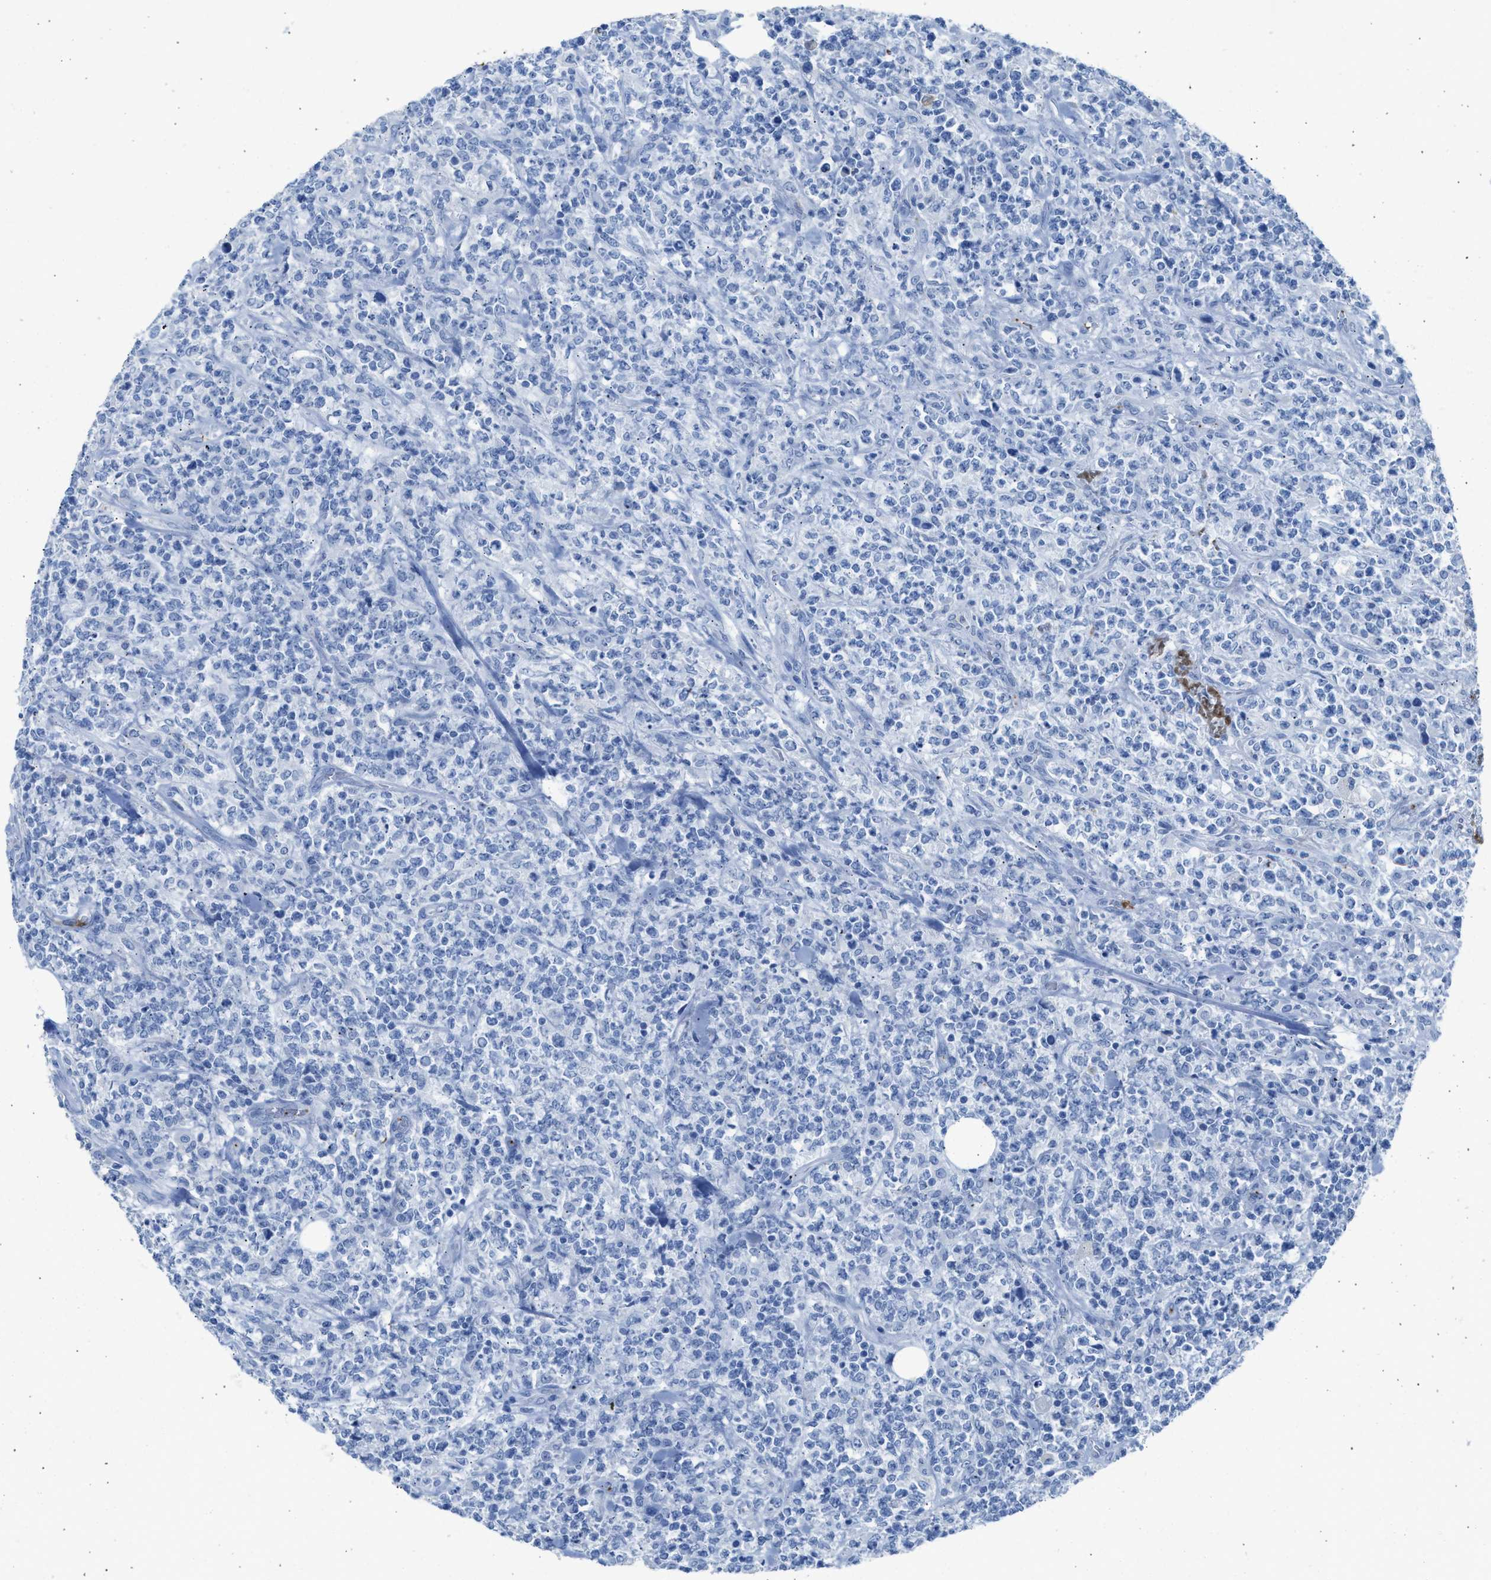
{"staining": {"intensity": "negative", "quantity": "none", "location": "none"}, "tissue": "lymphoma", "cell_type": "Tumor cells", "image_type": "cancer", "snomed": [{"axis": "morphology", "description": "Malignant lymphoma, non-Hodgkin's type, High grade"}, {"axis": "topography", "description": "Soft tissue"}], "caption": "The IHC photomicrograph has no significant staining in tumor cells of lymphoma tissue.", "gene": "FAIM2", "patient": {"sex": "male", "age": 18}}